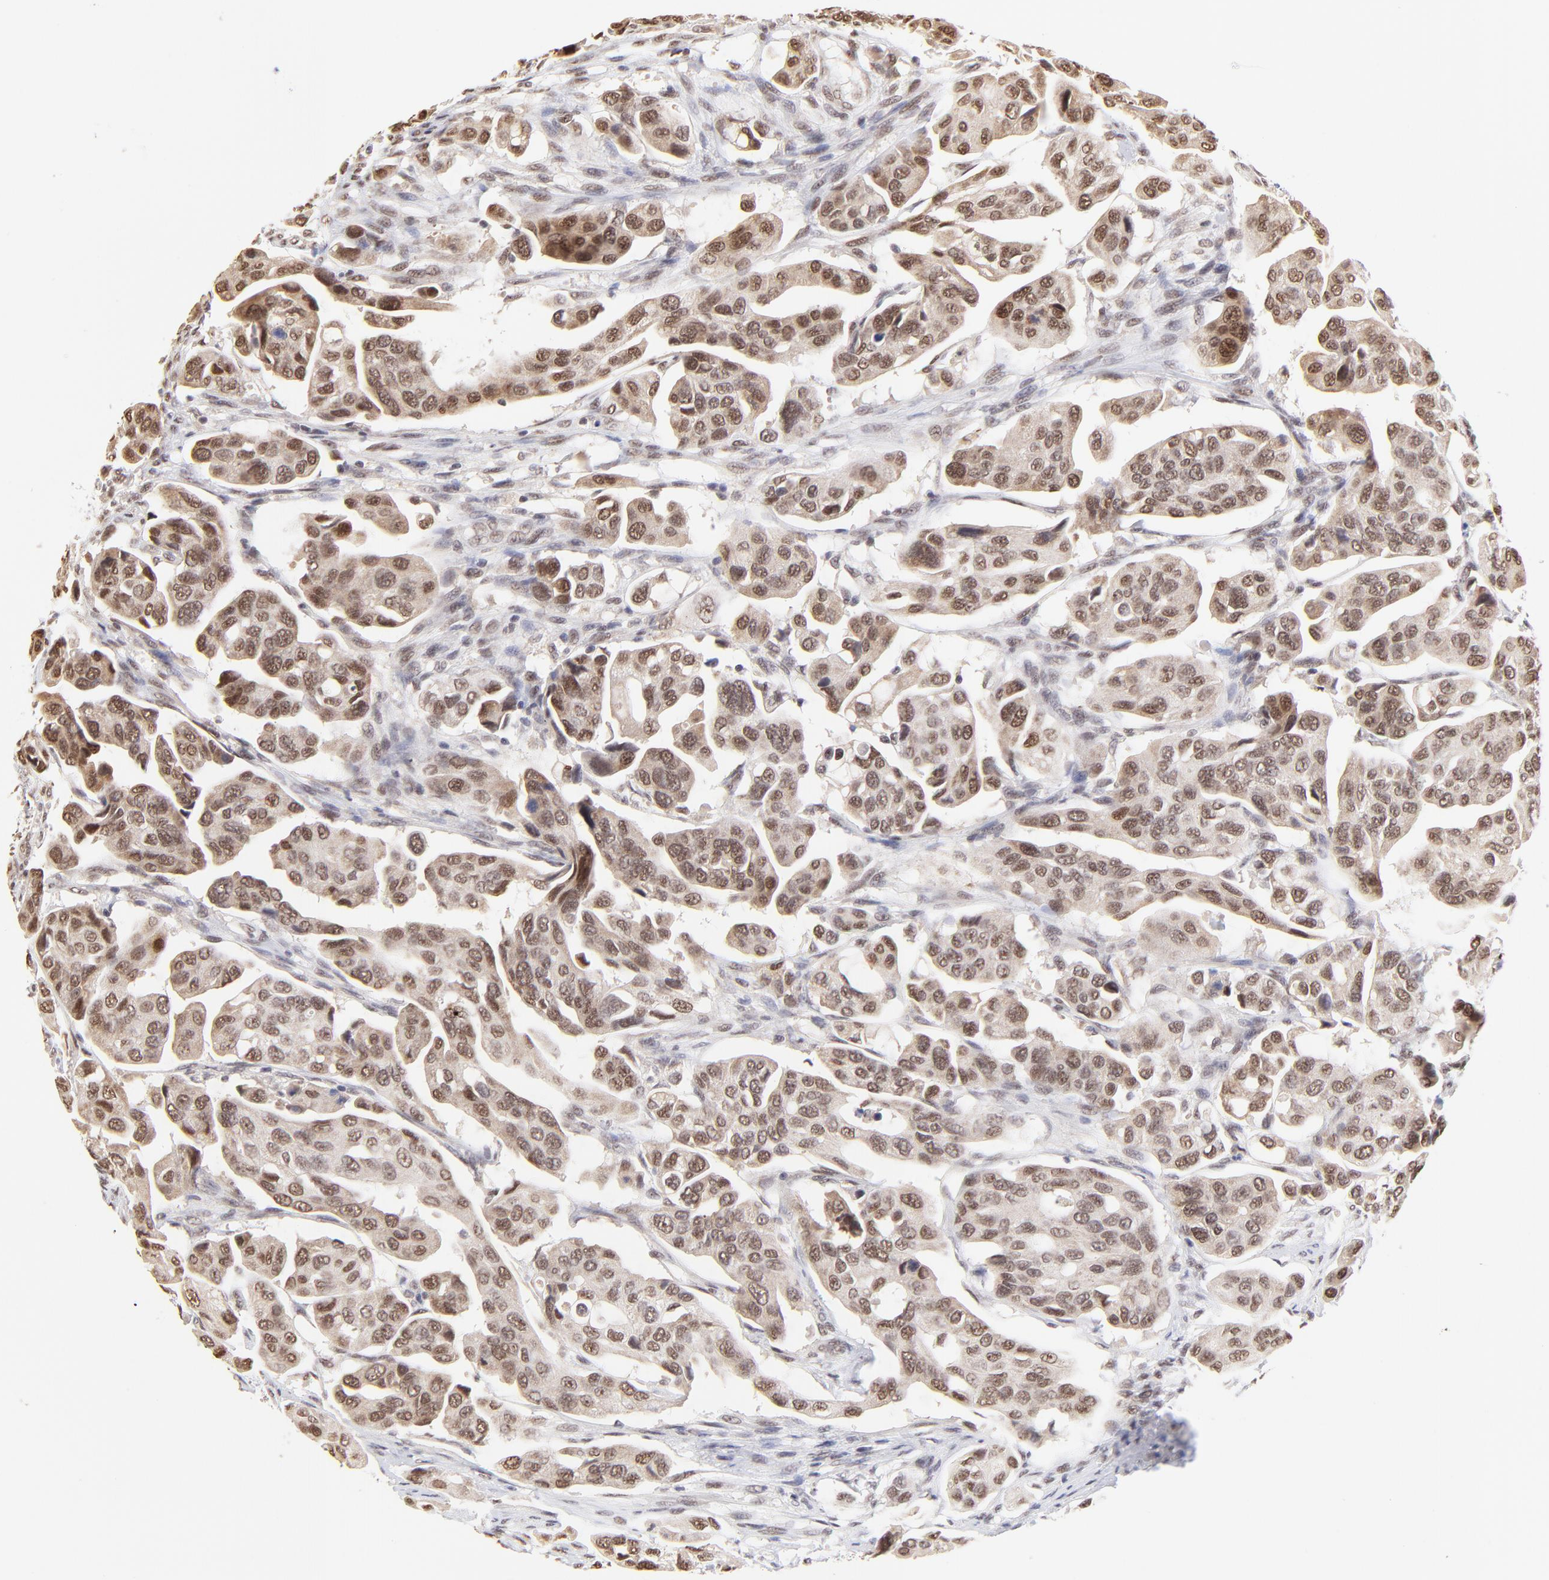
{"staining": {"intensity": "moderate", "quantity": ">75%", "location": "cytoplasmic/membranous,nuclear"}, "tissue": "urothelial cancer", "cell_type": "Tumor cells", "image_type": "cancer", "snomed": [{"axis": "morphology", "description": "Adenocarcinoma, NOS"}, {"axis": "topography", "description": "Urinary bladder"}], "caption": "Adenocarcinoma was stained to show a protein in brown. There is medium levels of moderate cytoplasmic/membranous and nuclear staining in approximately >75% of tumor cells.", "gene": "ZNF670", "patient": {"sex": "male", "age": 61}}